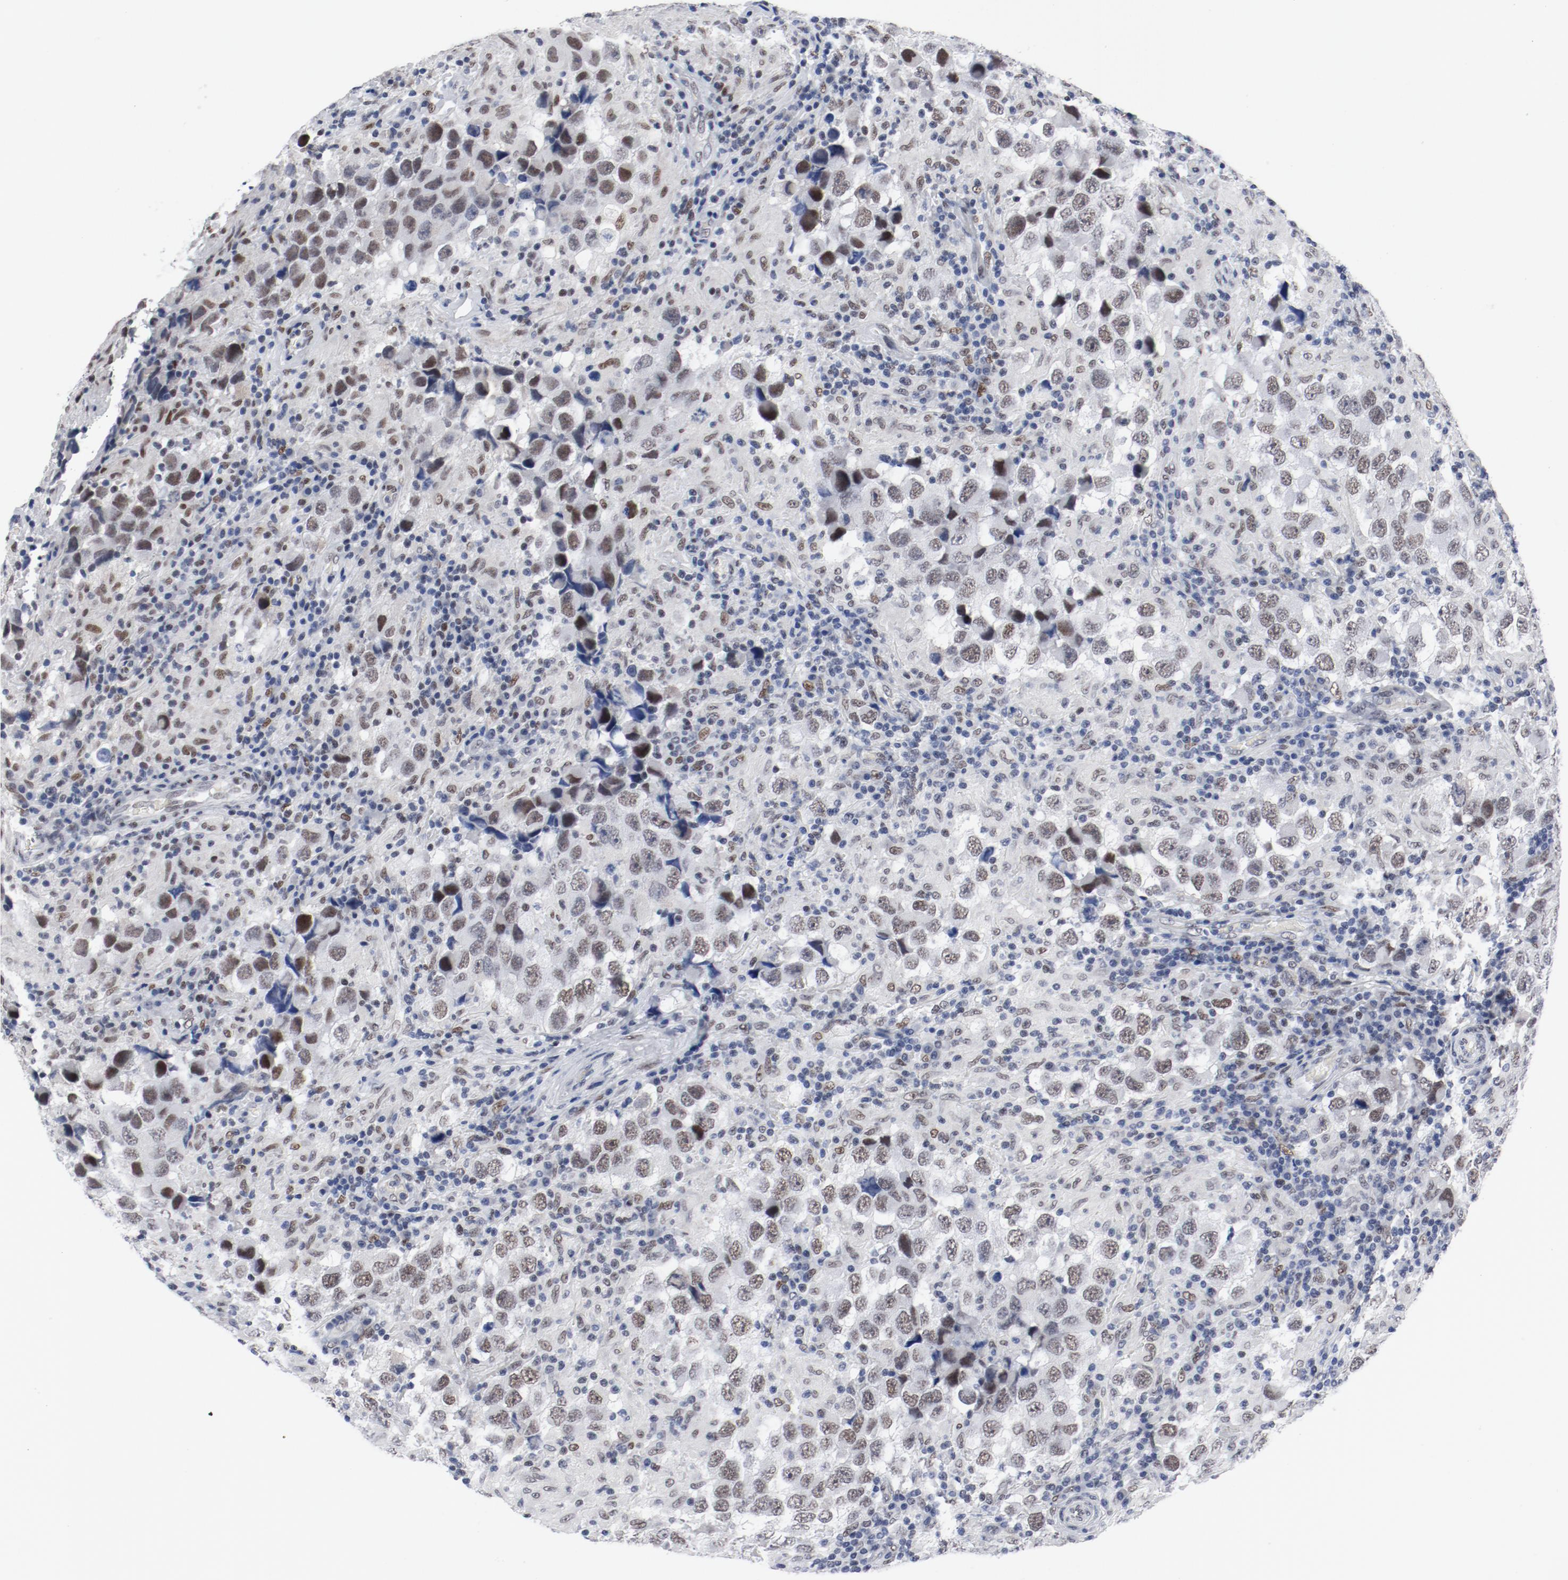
{"staining": {"intensity": "moderate", "quantity": ">75%", "location": "nuclear"}, "tissue": "testis cancer", "cell_type": "Tumor cells", "image_type": "cancer", "snomed": [{"axis": "morphology", "description": "Carcinoma, Embryonal, NOS"}, {"axis": "topography", "description": "Testis"}], "caption": "Embryonal carcinoma (testis) stained with DAB (3,3'-diaminobenzidine) immunohistochemistry exhibits medium levels of moderate nuclear positivity in about >75% of tumor cells. (IHC, brightfield microscopy, high magnification).", "gene": "ARNT", "patient": {"sex": "male", "age": 21}}